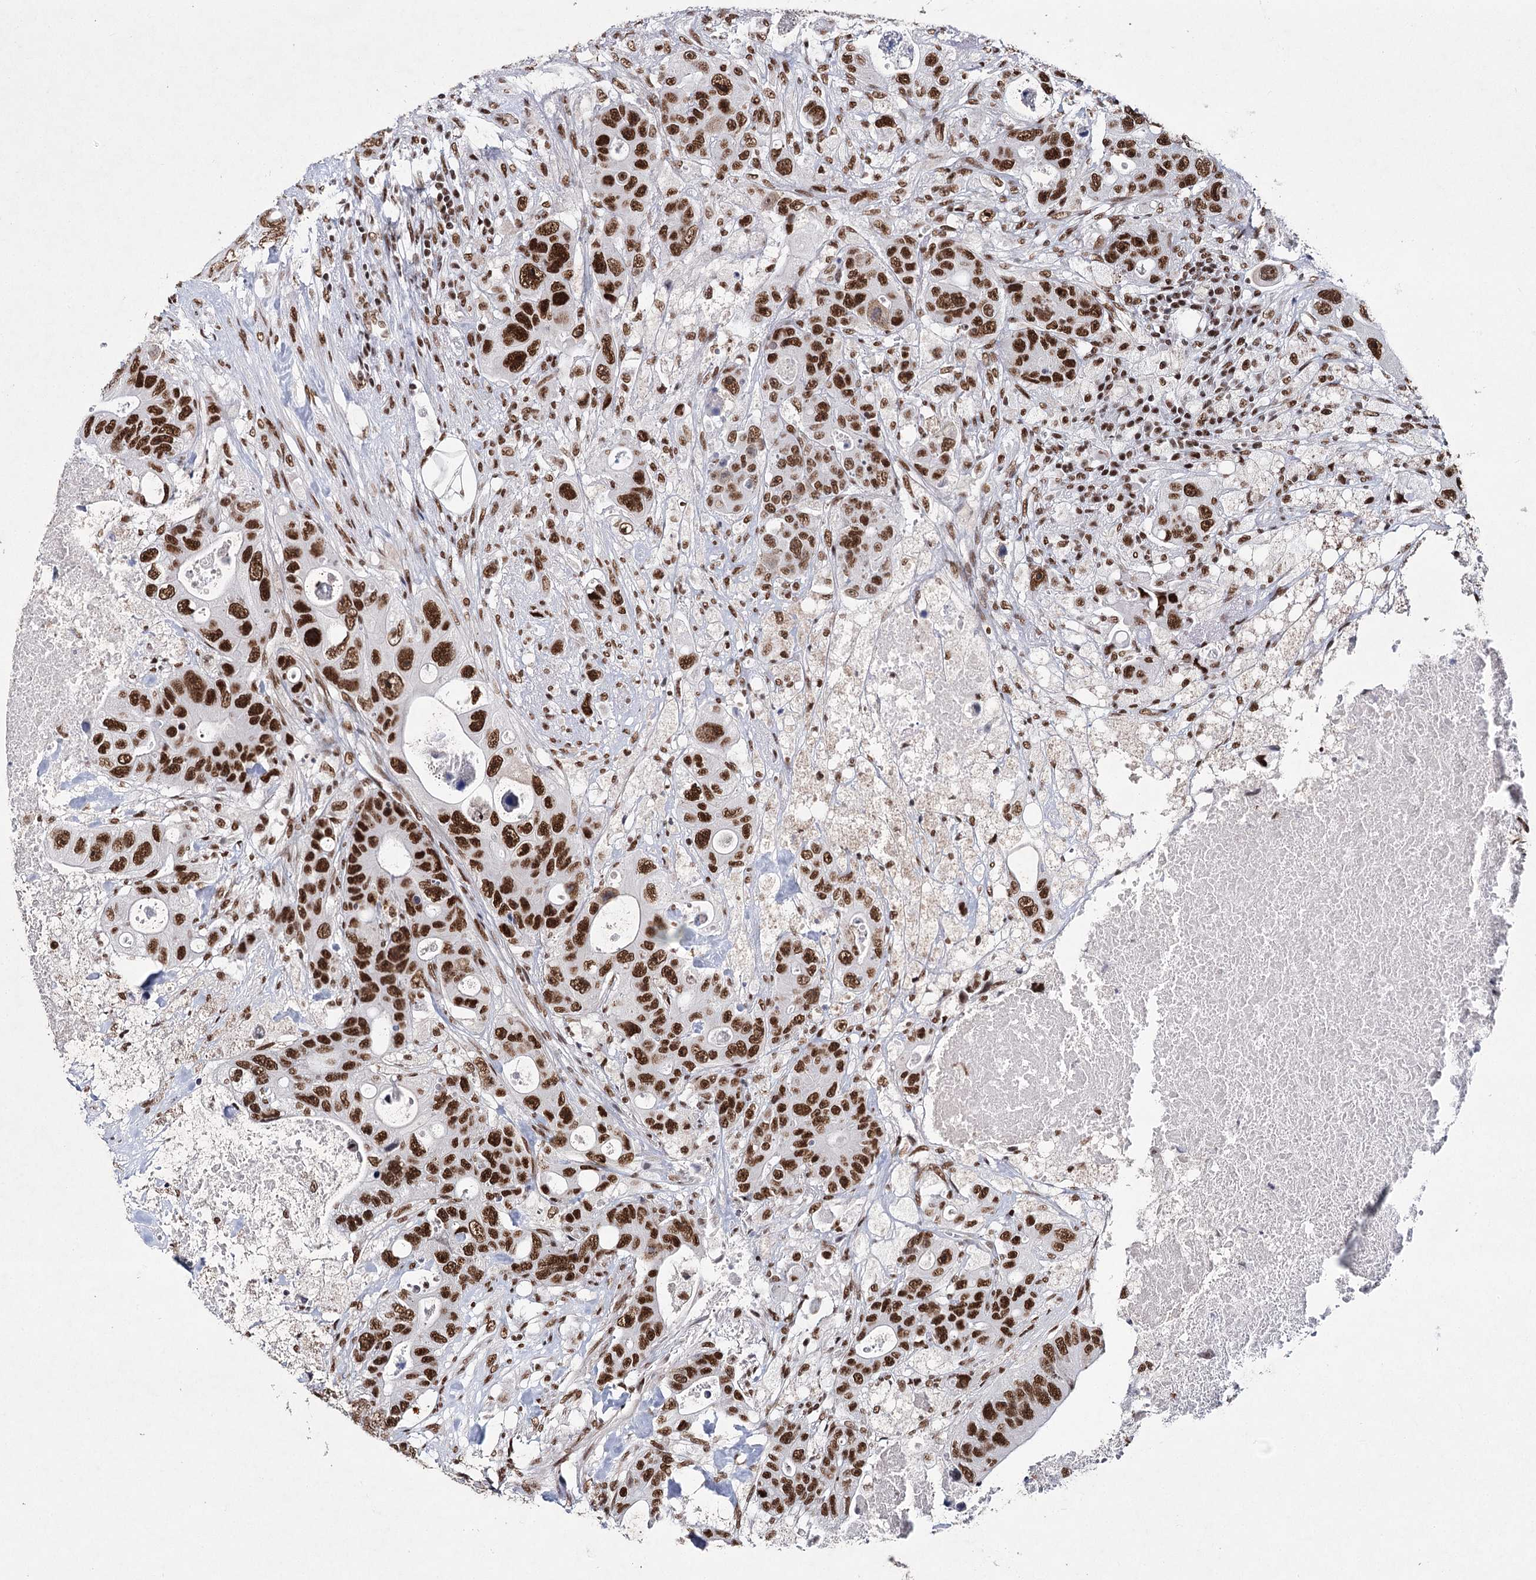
{"staining": {"intensity": "strong", "quantity": ">75%", "location": "nuclear"}, "tissue": "colorectal cancer", "cell_type": "Tumor cells", "image_type": "cancer", "snomed": [{"axis": "morphology", "description": "Adenocarcinoma, NOS"}, {"axis": "topography", "description": "Colon"}], "caption": "High-power microscopy captured an IHC image of colorectal cancer (adenocarcinoma), revealing strong nuclear expression in about >75% of tumor cells. Nuclei are stained in blue.", "gene": "SCAF8", "patient": {"sex": "female", "age": 46}}